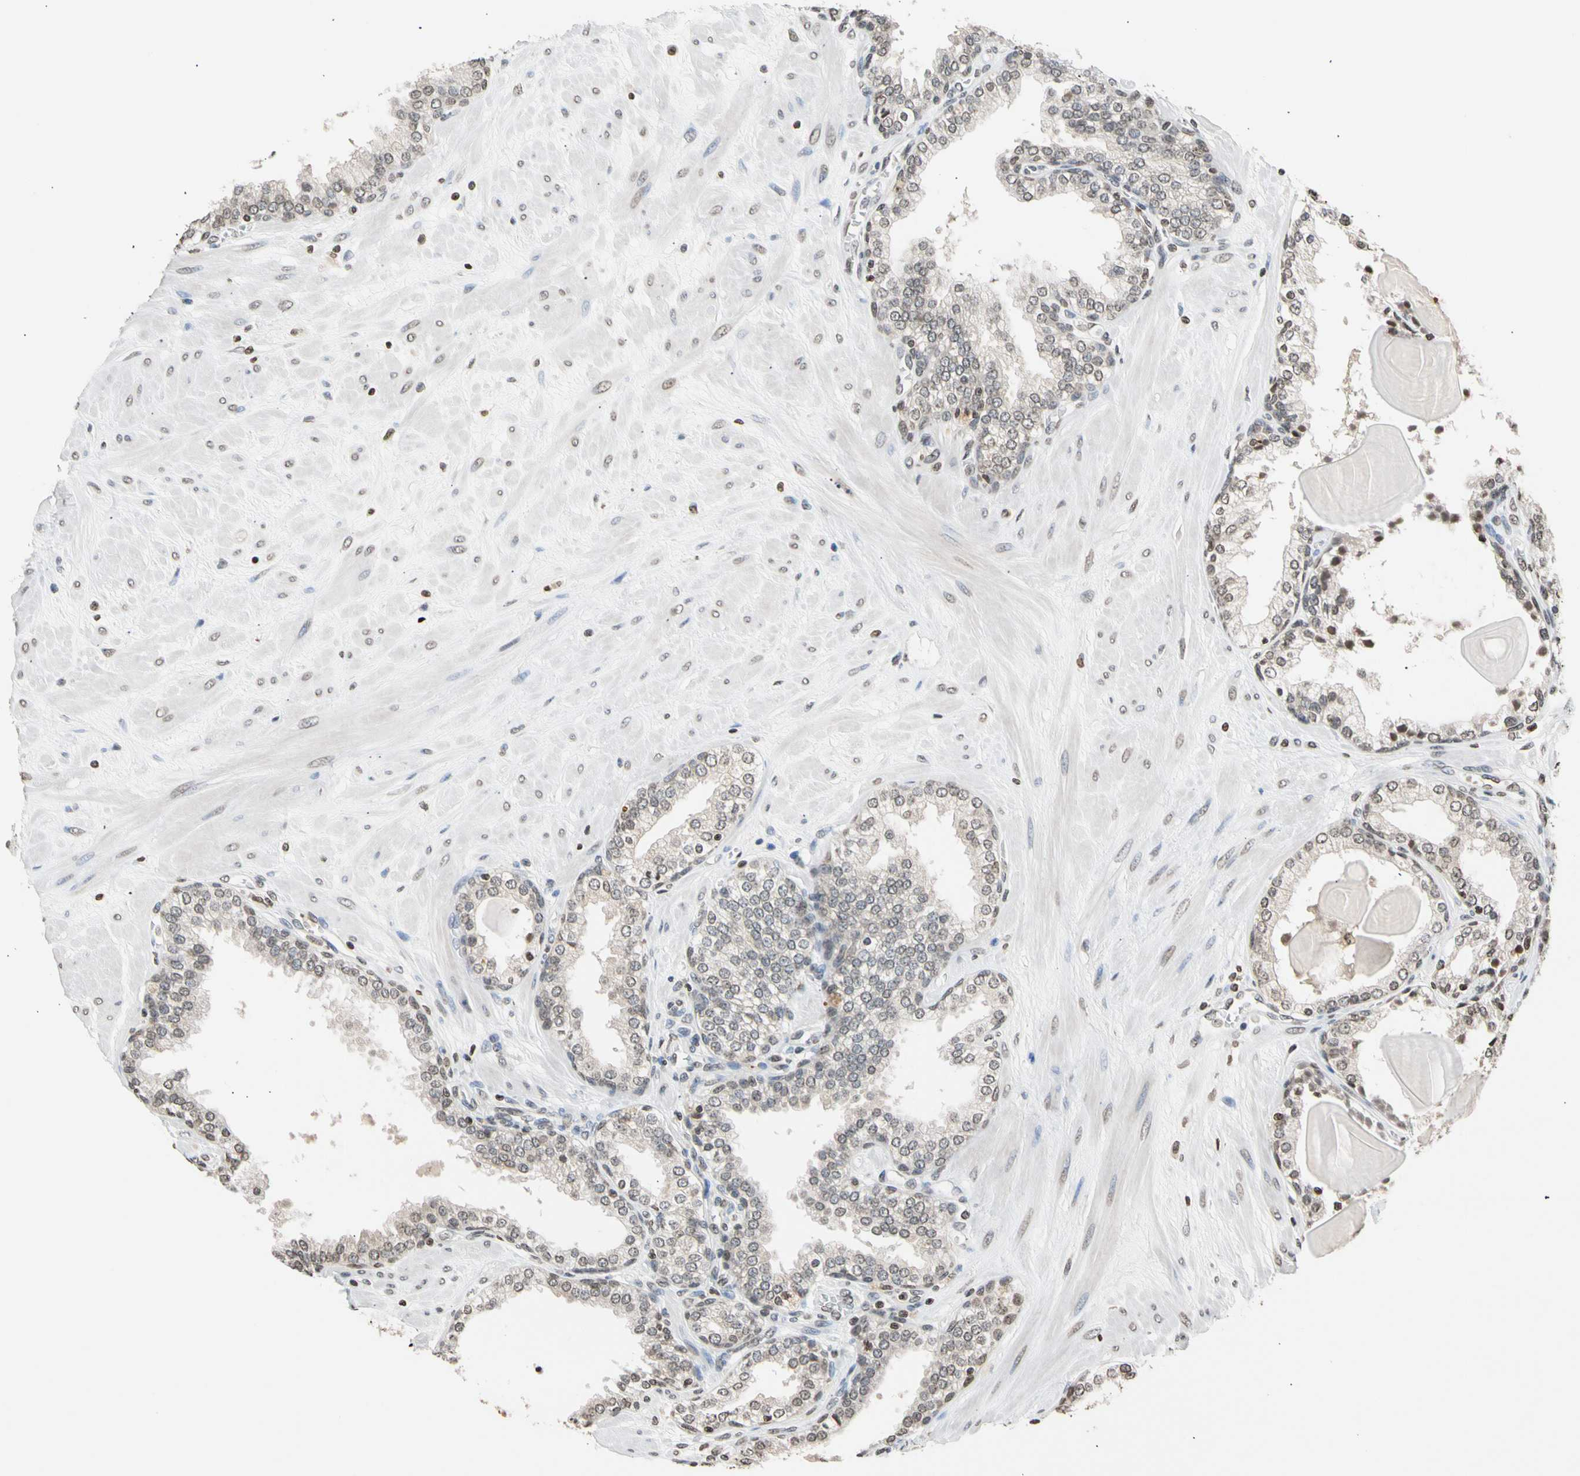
{"staining": {"intensity": "weak", "quantity": ">75%", "location": "cytoplasmic/membranous"}, "tissue": "prostate", "cell_type": "Glandular cells", "image_type": "normal", "snomed": [{"axis": "morphology", "description": "Normal tissue, NOS"}, {"axis": "topography", "description": "Prostate"}], "caption": "Prostate stained with DAB IHC displays low levels of weak cytoplasmic/membranous positivity in about >75% of glandular cells.", "gene": "GPX4", "patient": {"sex": "male", "age": 51}}